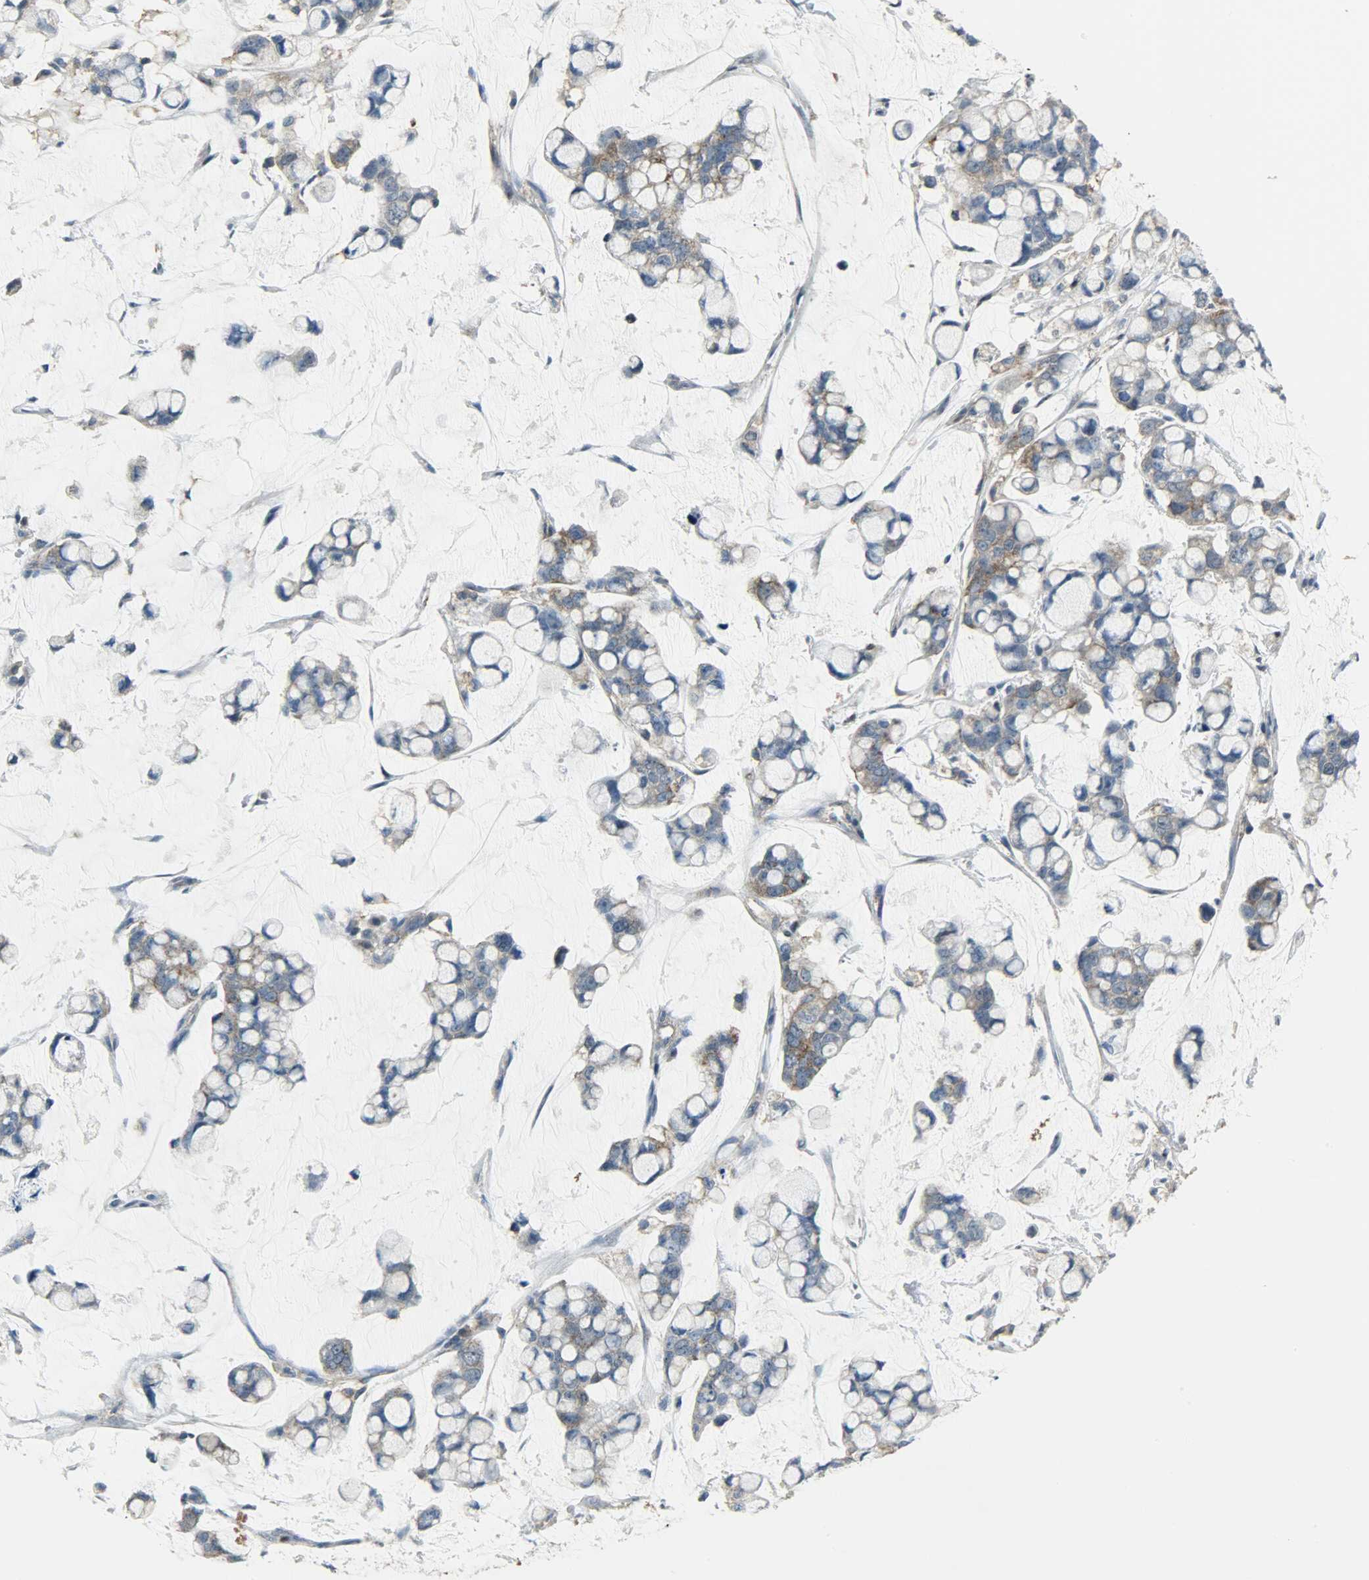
{"staining": {"intensity": "weak", "quantity": ">75%", "location": "cytoplasmic/membranous"}, "tissue": "stomach cancer", "cell_type": "Tumor cells", "image_type": "cancer", "snomed": [{"axis": "morphology", "description": "Adenocarcinoma, NOS"}, {"axis": "topography", "description": "Stomach, lower"}], "caption": "Stomach cancer (adenocarcinoma) stained with IHC exhibits weak cytoplasmic/membranous staining in approximately >75% of tumor cells.", "gene": "DNAJA4", "patient": {"sex": "male", "age": 84}}